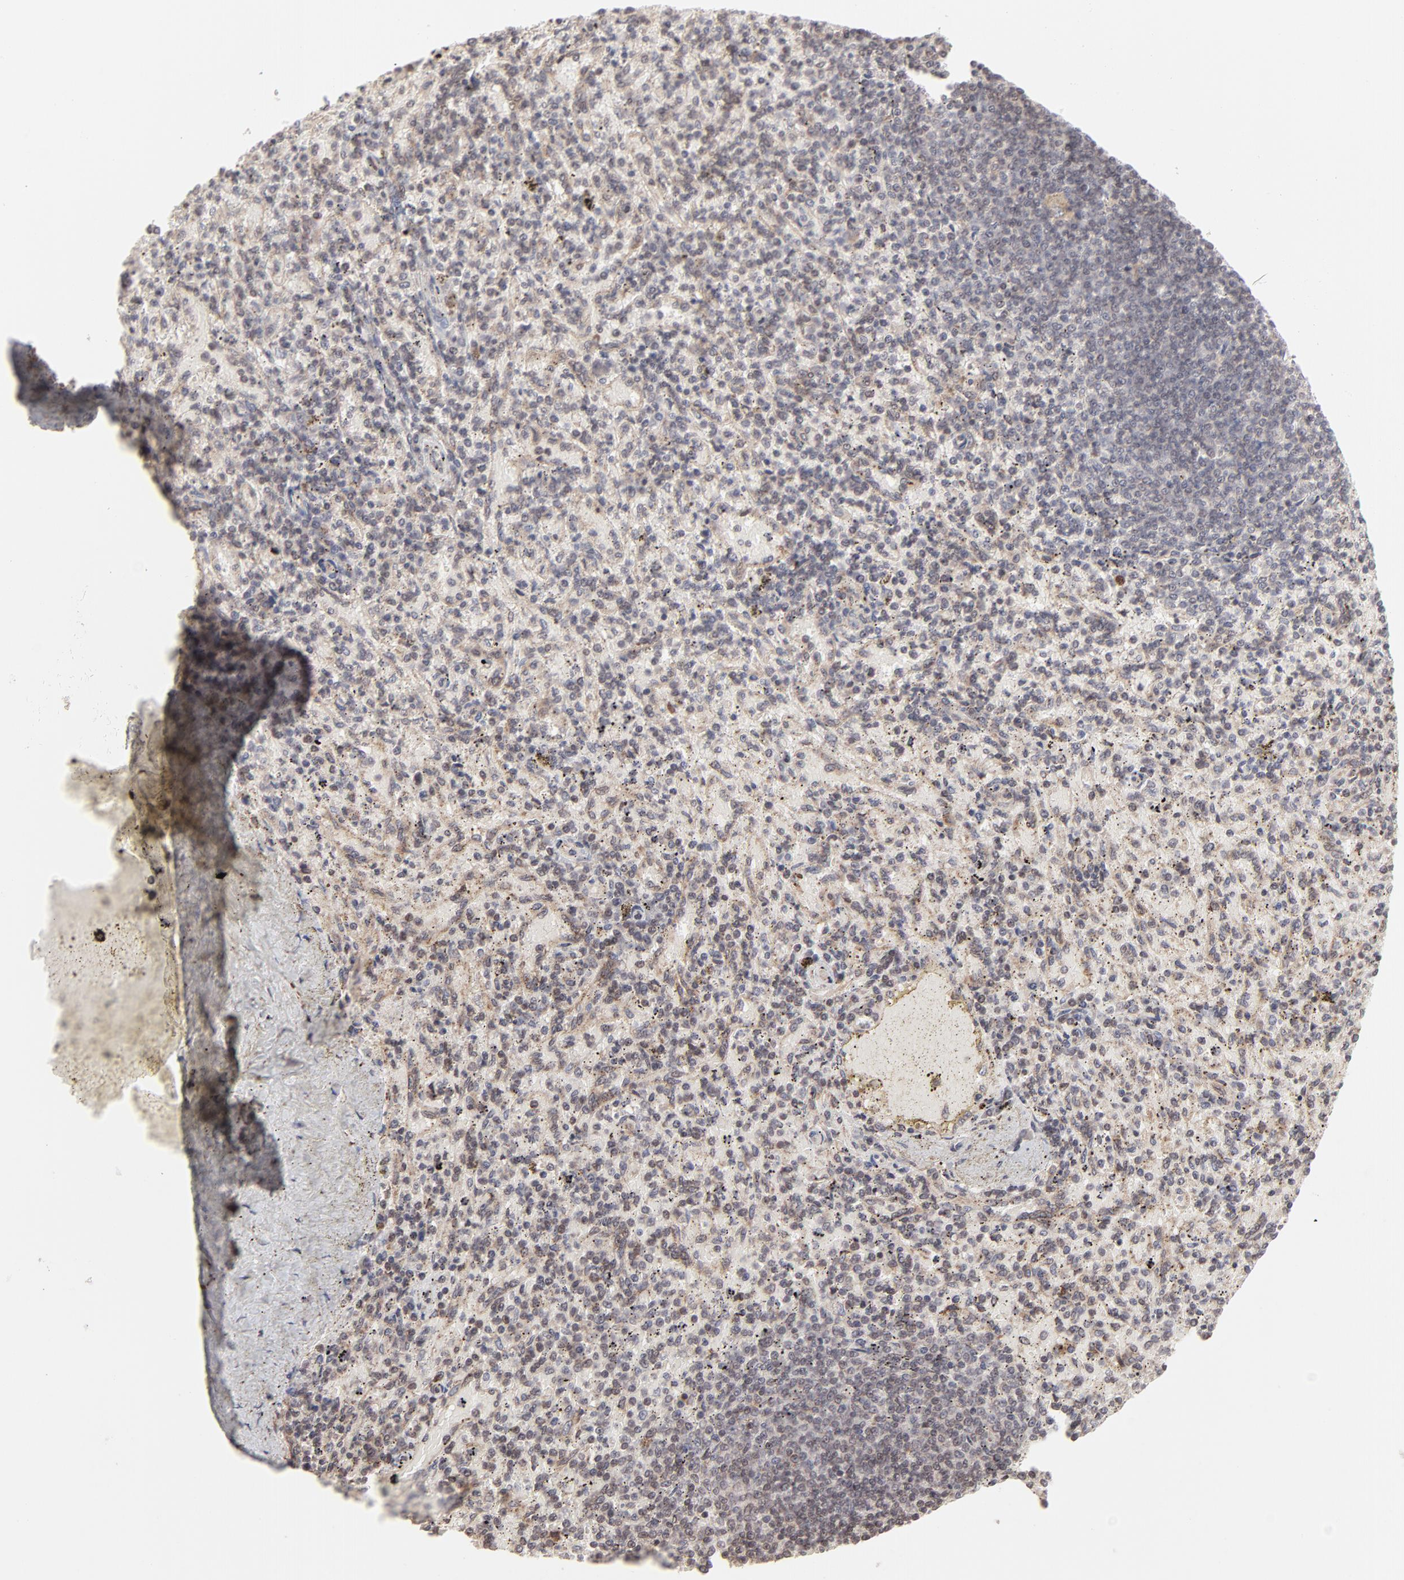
{"staining": {"intensity": "weak", "quantity": "25%-75%", "location": "nuclear"}, "tissue": "spleen", "cell_type": "Cells in red pulp", "image_type": "normal", "snomed": [{"axis": "morphology", "description": "Normal tissue, NOS"}, {"axis": "topography", "description": "Spleen"}], "caption": "Protein staining of unremarkable spleen shows weak nuclear expression in about 25%-75% of cells in red pulp.", "gene": "ARIH1", "patient": {"sex": "female", "age": 43}}